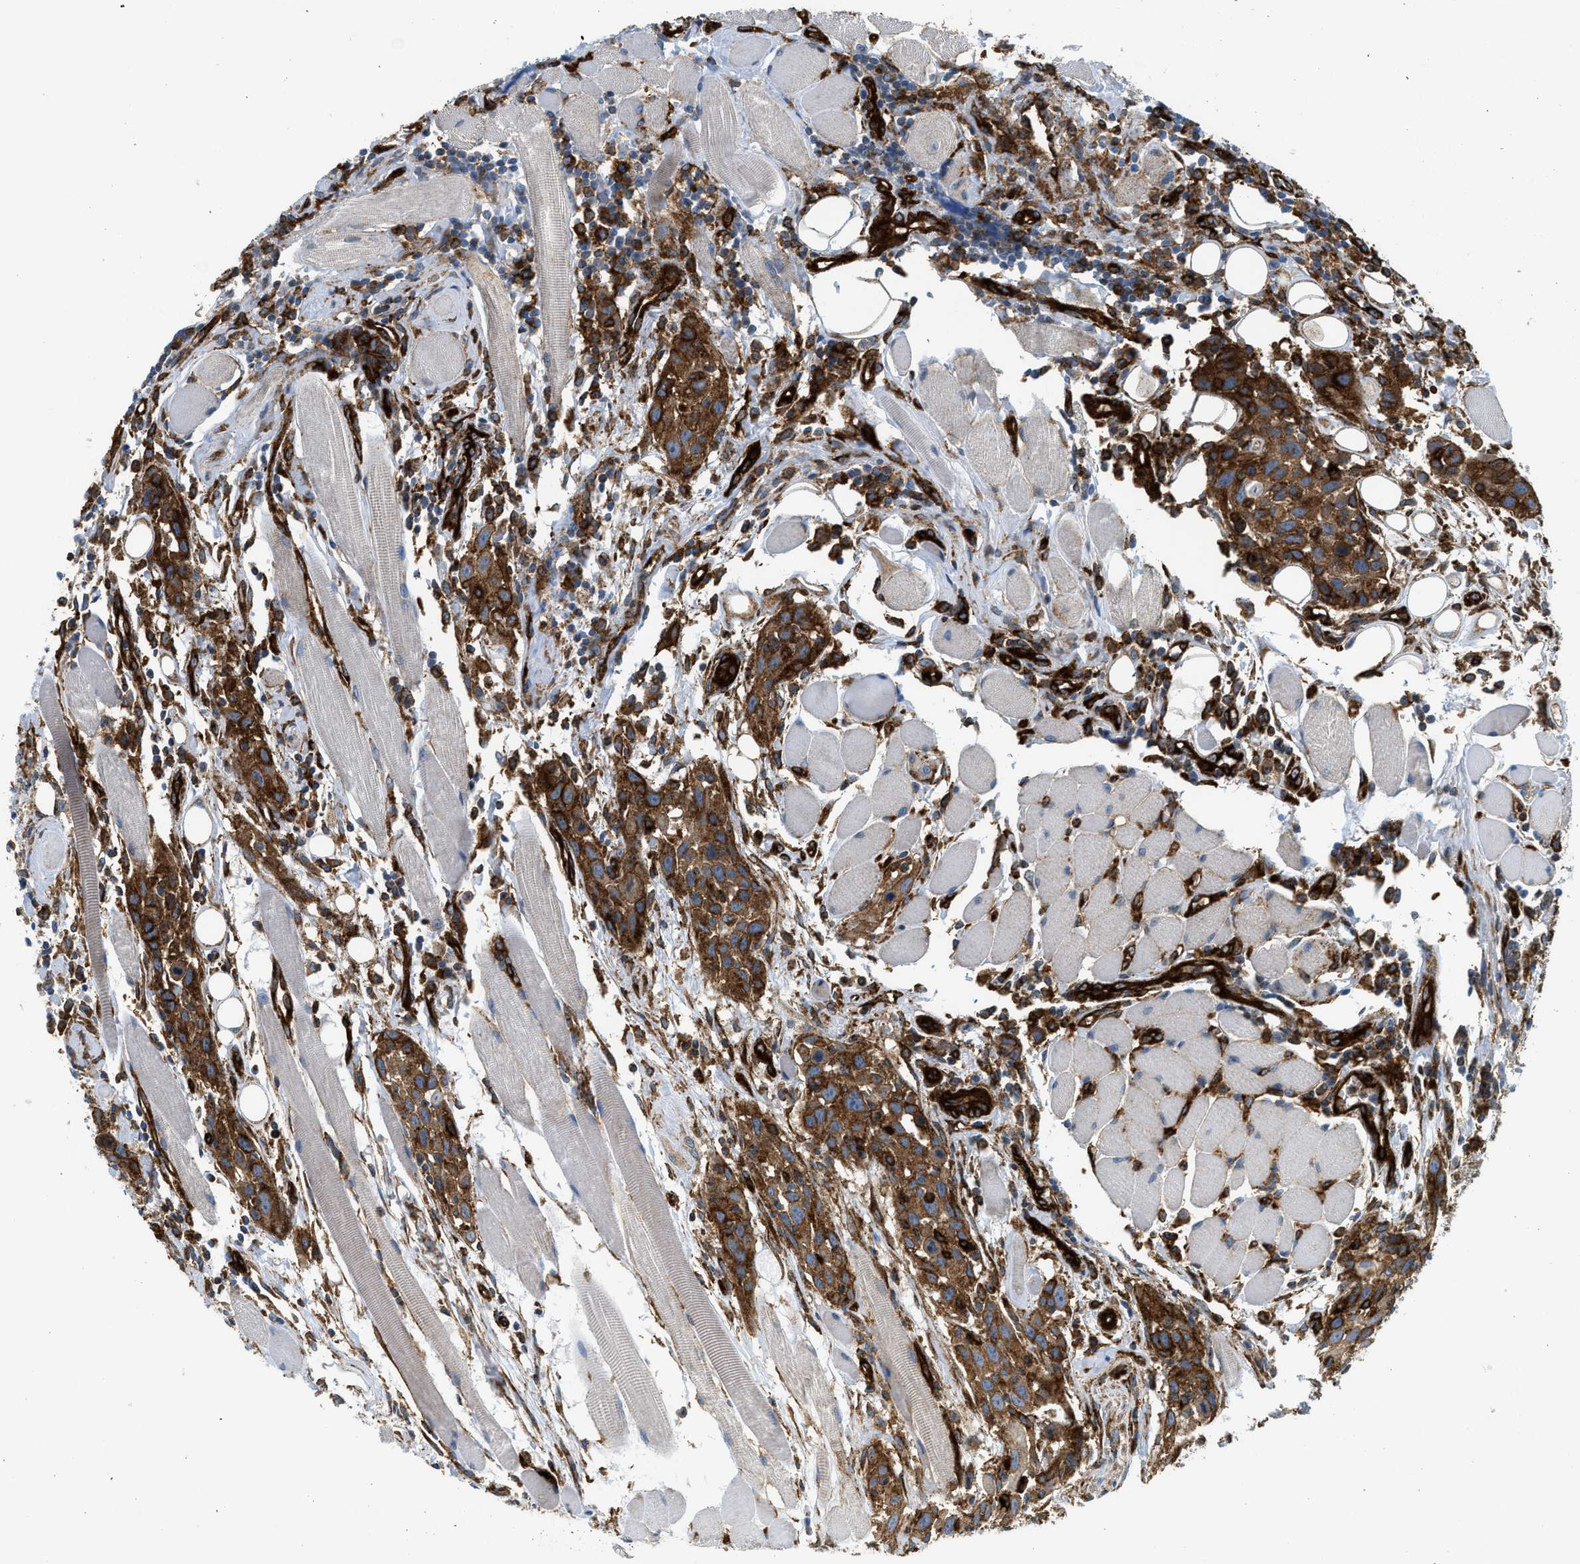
{"staining": {"intensity": "strong", "quantity": ">75%", "location": "cytoplasmic/membranous"}, "tissue": "head and neck cancer", "cell_type": "Tumor cells", "image_type": "cancer", "snomed": [{"axis": "morphology", "description": "Squamous cell carcinoma, NOS"}, {"axis": "topography", "description": "Oral tissue"}, {"axis": "topography", "description": "Head-Neck"}], "caption": "IHC (DAB (3,3'-diaminobenzidine)) staining of human head and neck cancer (squamous cell carcinoma) exhibits strong cytoplasmic/membranous protein positivity in approximately >75% of tumor cells.", "gene": "HIP1", "patient": {"sex": "female", "age": 50}}